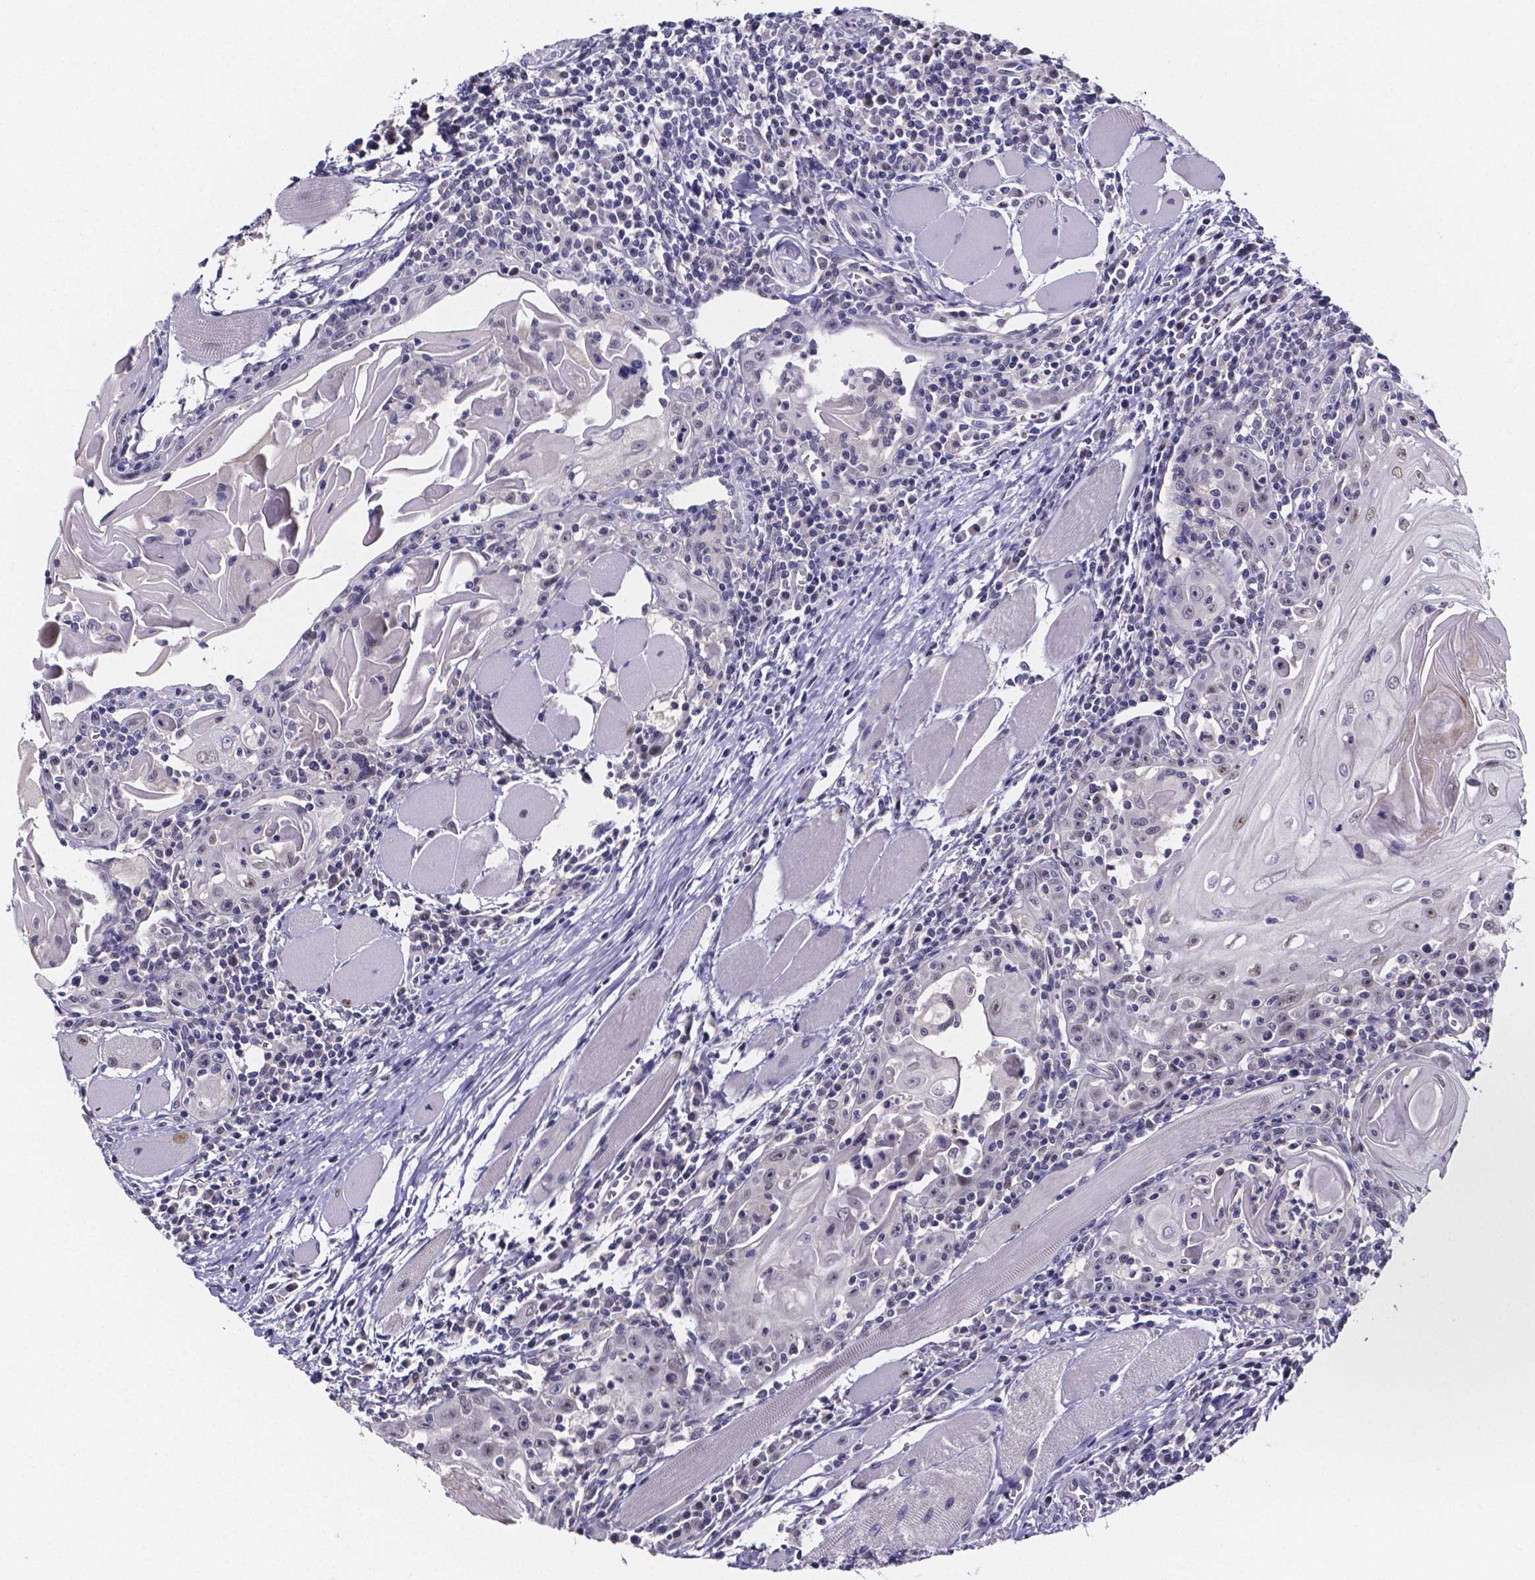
{"staining": {"intensity": "weak", "quantity": "<25%", "location": "nuclear"}, "tissue": "head and neck cancer", "cell_type": "Tumor cells", "image_type": "cancer", "snomed": [{"axis": "morphology", "description": "Normal tissue, NOS"}, {"axis": "morphology", "description": "Squamous cell carcinoma, NOS"}, {"axis": "topography", "description": "Oral tissue"}, {"axis": "topography", "description": "Head-Neck"}], "caption": "Tumor cells are negative for brown protein staining in head and neck cancer. Nuclei are stained in blue.", "gene": "IZUMO1", "patient": {"sex": "male", "age": 52}}